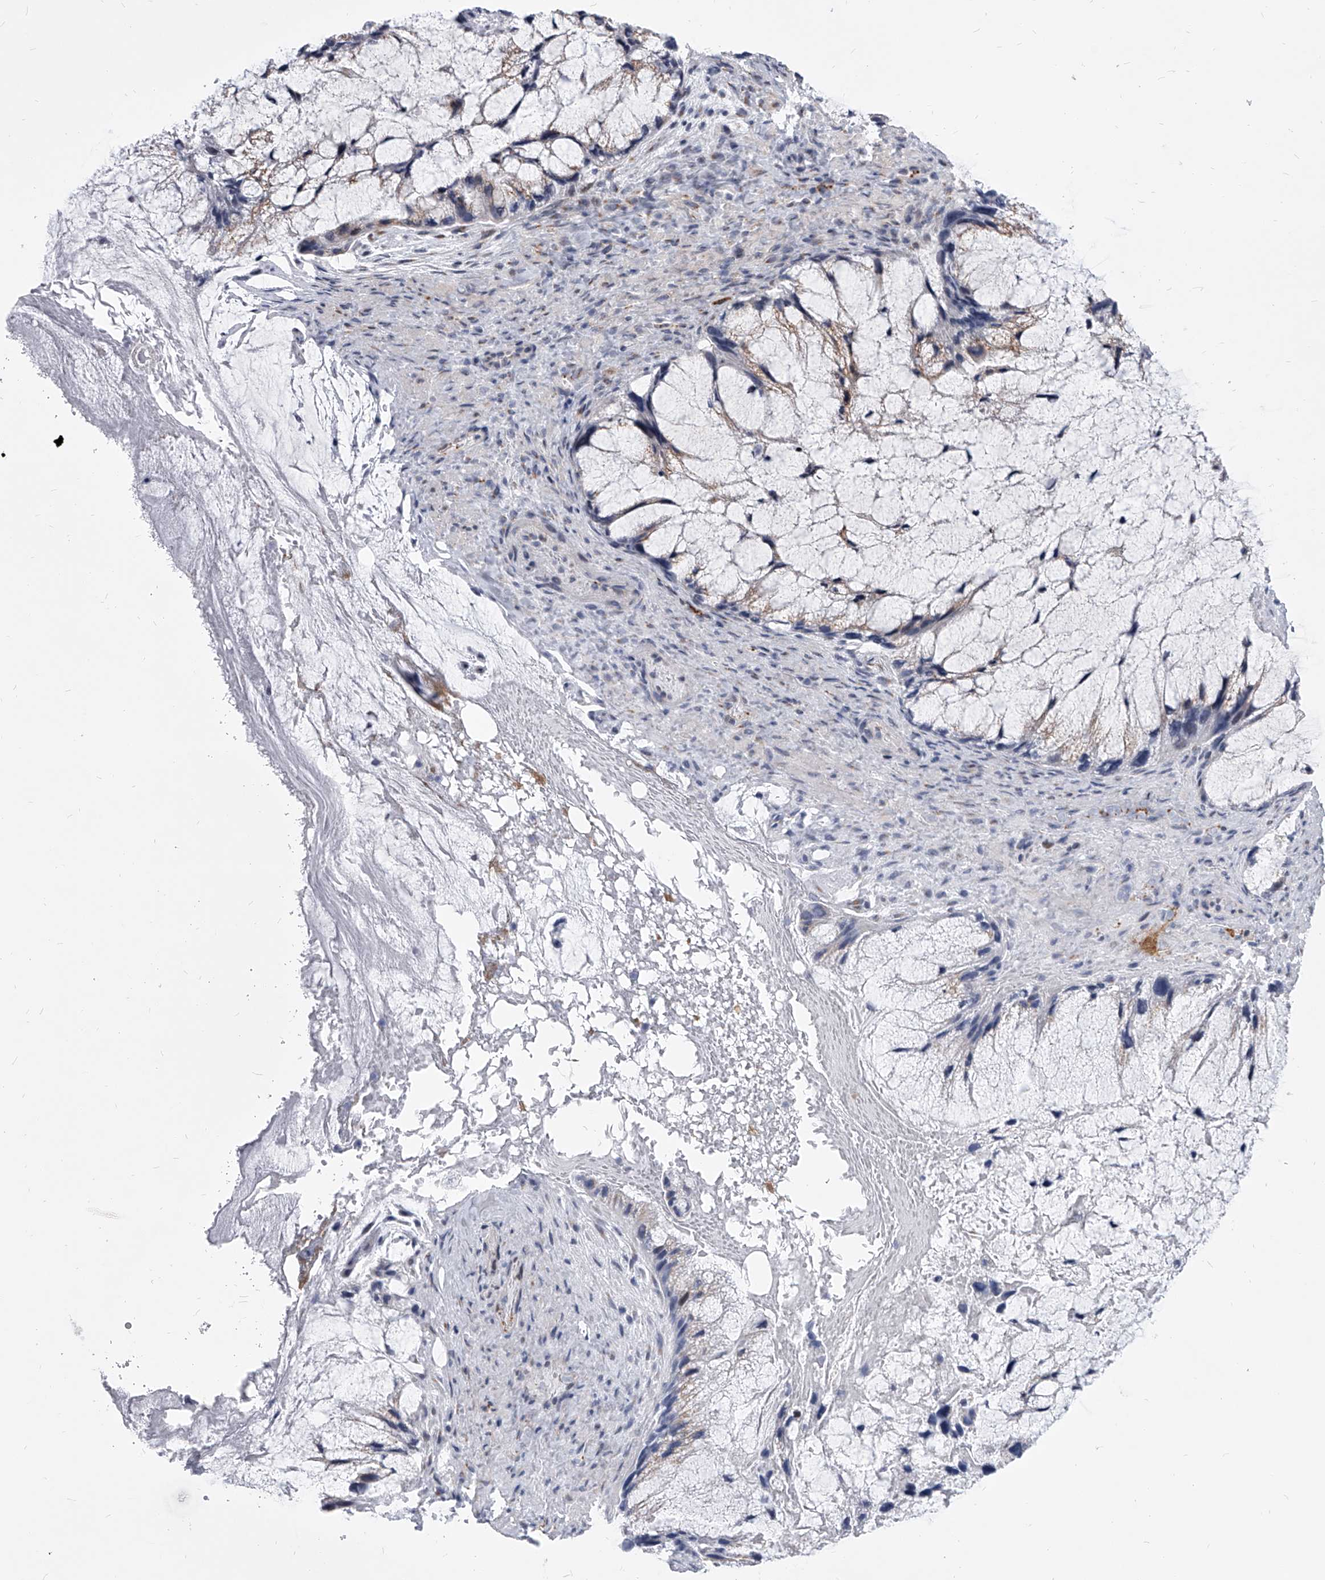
{"staining": {"intensity": "negative", "quantity": "none", "location": "none"}, "tissue": "ovarian cancer", "cell_type": "Tumor cells", "image_type": "cancer", "snomed": [{"axis": "morphology", "description": "Cystadenocarcinoma, mucinous, NOS"}, {"axis": "topography", "description": "Ovary"}], "caption": "Immunohistochemistry image of neoplastic tissue: mucinous cystadenocarcinoma (ovarian) stained with DAB displays no significant protein expression in tumor cells.", "gene": "EVA1C", "patient": {"sex": "female", "age": 37}}